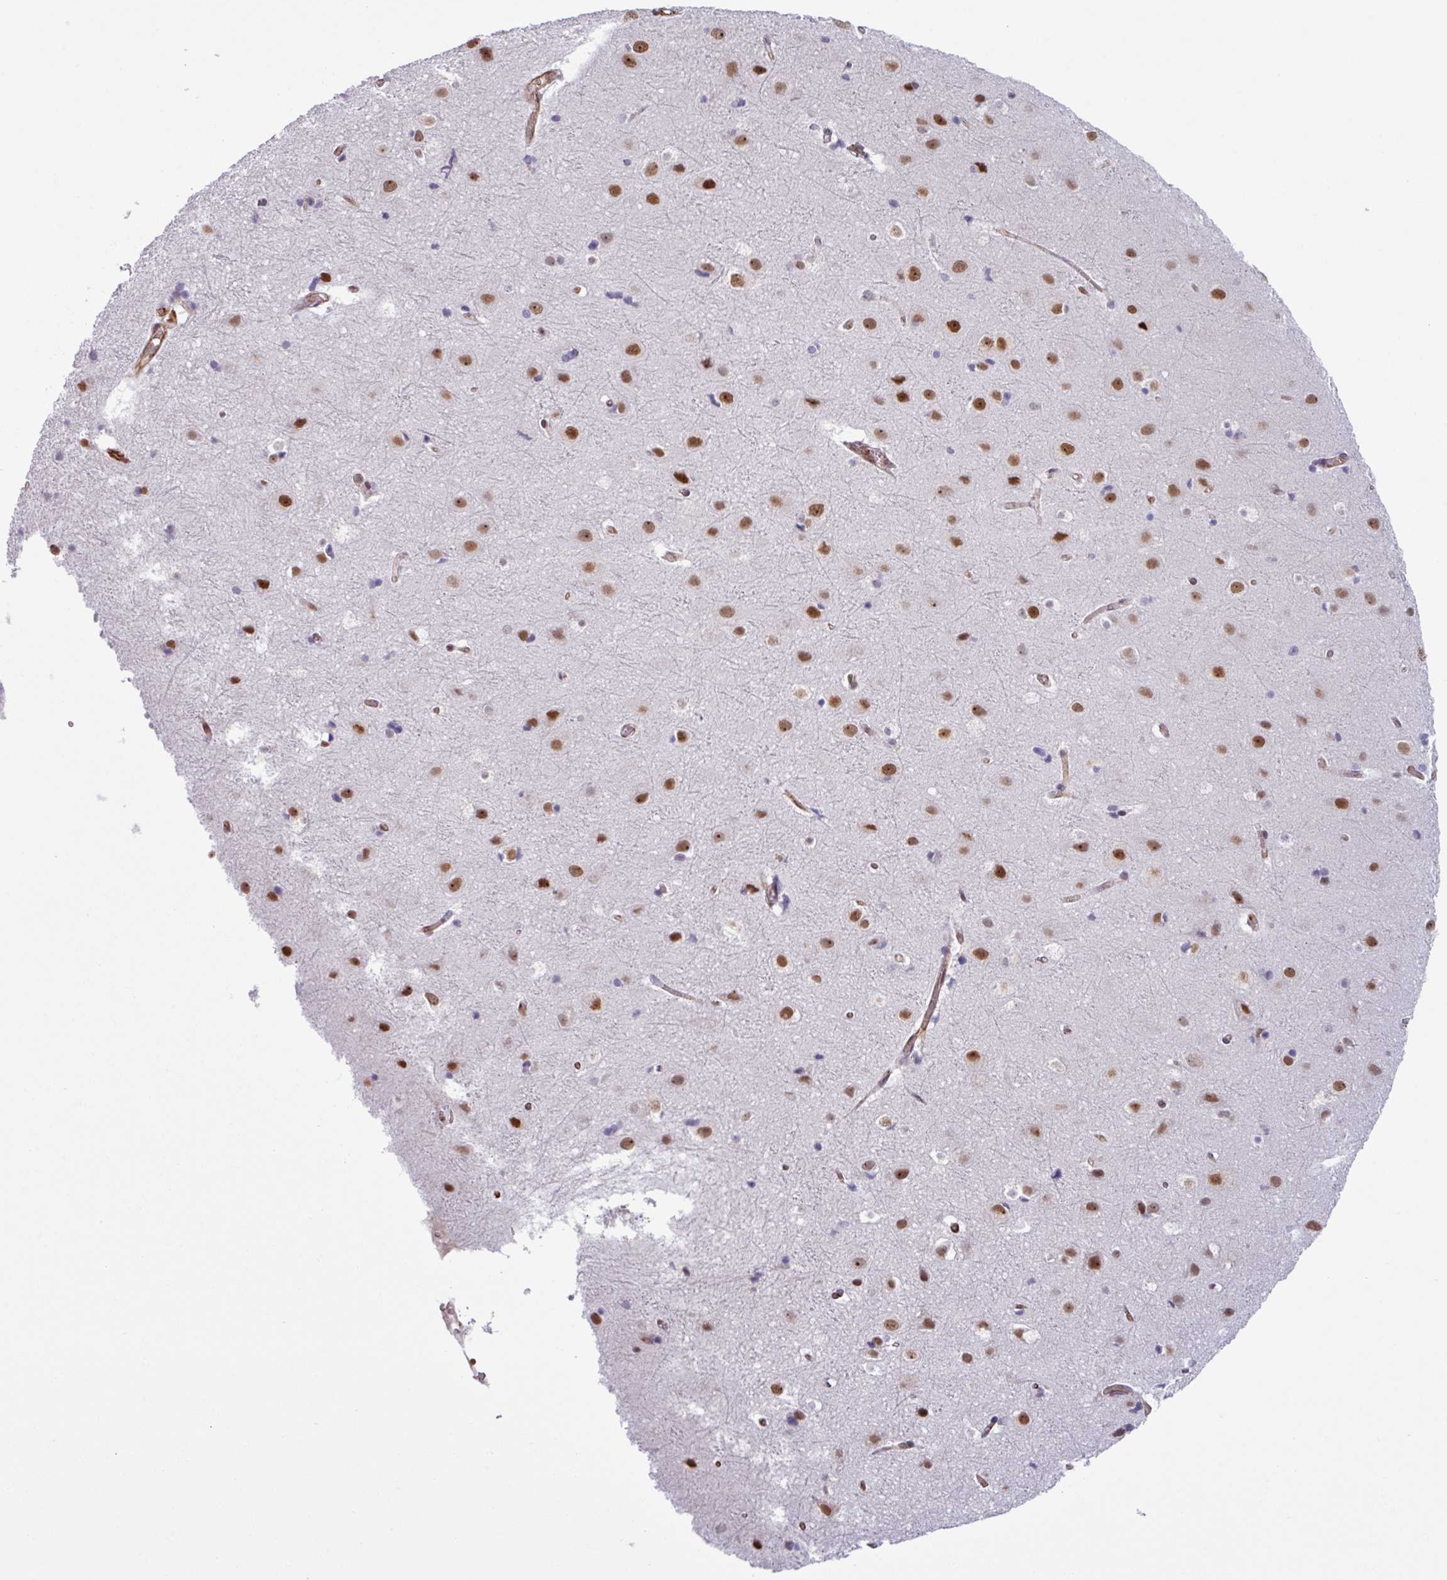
{"staining": {"intensity": "weak", "quantity": ">75%", "location": "nuclear"}, "tissue": "cerebral cortex", "cell_type": "Endothelial cells", "image_type": "normal", "snomed": [{"axis": "morphology", "description": "Normal tissue, NOS"}, {"axis": "topography", "description": "Cerebral cortex"}], "caption": "Protein expression analysis of benign cerebral cortex reveals weak nuclear positivity in about >75% of endothelial cells.", "gene": "CHD3", "patient": {"sex": "male", "age": 54}}